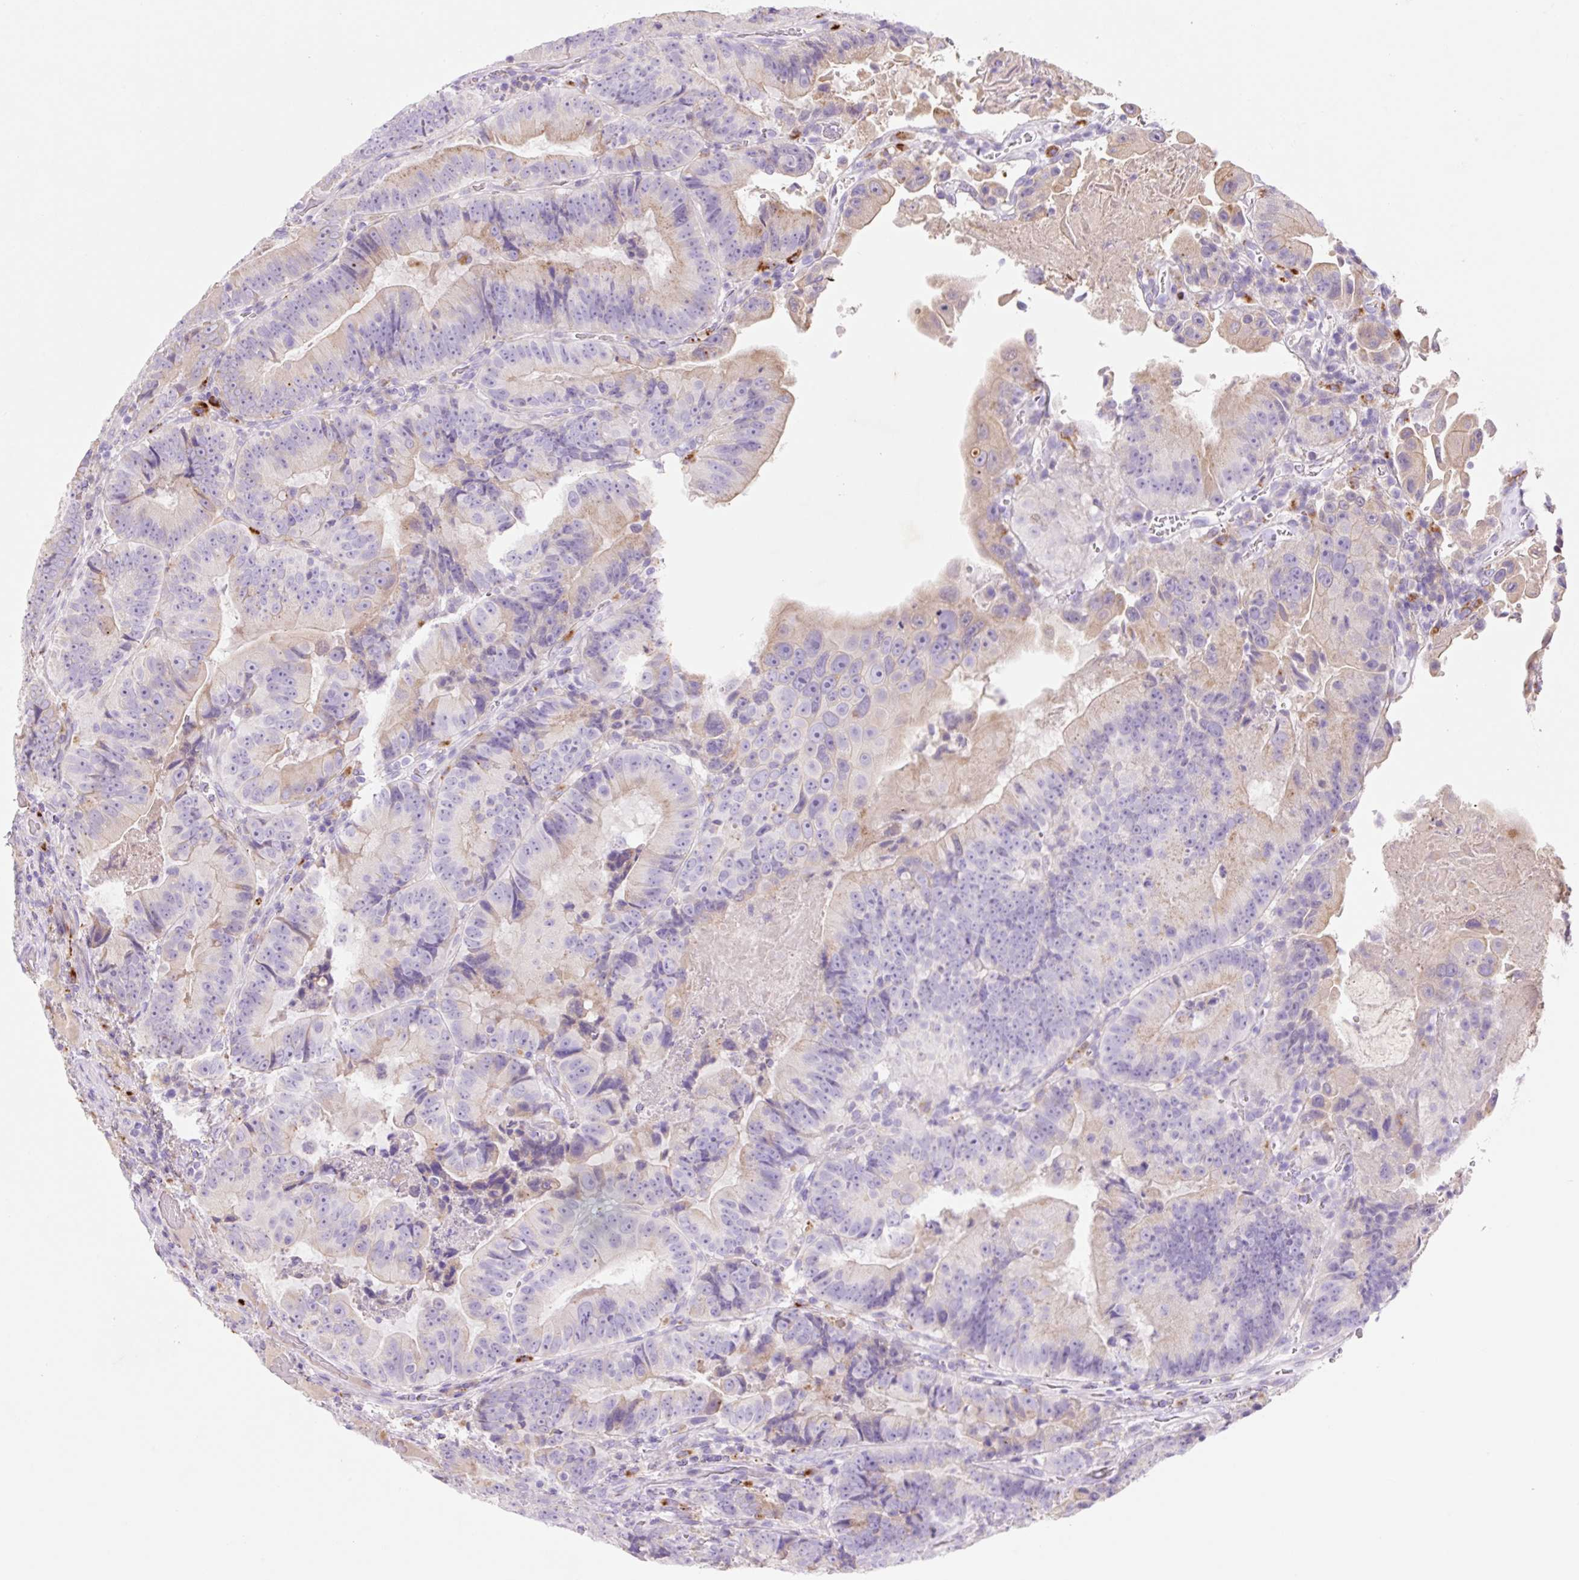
{"staining": {"intensity": "weak", "quantity": "<25%", "location": "cytoplasmic/membranous"}, "tissue": "colorectal cancer", "cell_type": "Tumor cells", "image_type": "cancer", "snomed": [{"axis": "morphology", "description": "Adenocarcinoma, NOS"}, {"axis": "topography", "description": "Colon"}], "caption": "Tumor cells show no significant positivity in colorectal cancer (adenocarcinoma). (Brightfield microscopy of DAB IHC at high magnification).", "gene": "HEXA", "patient": {"sex": "female", "age": 86}}